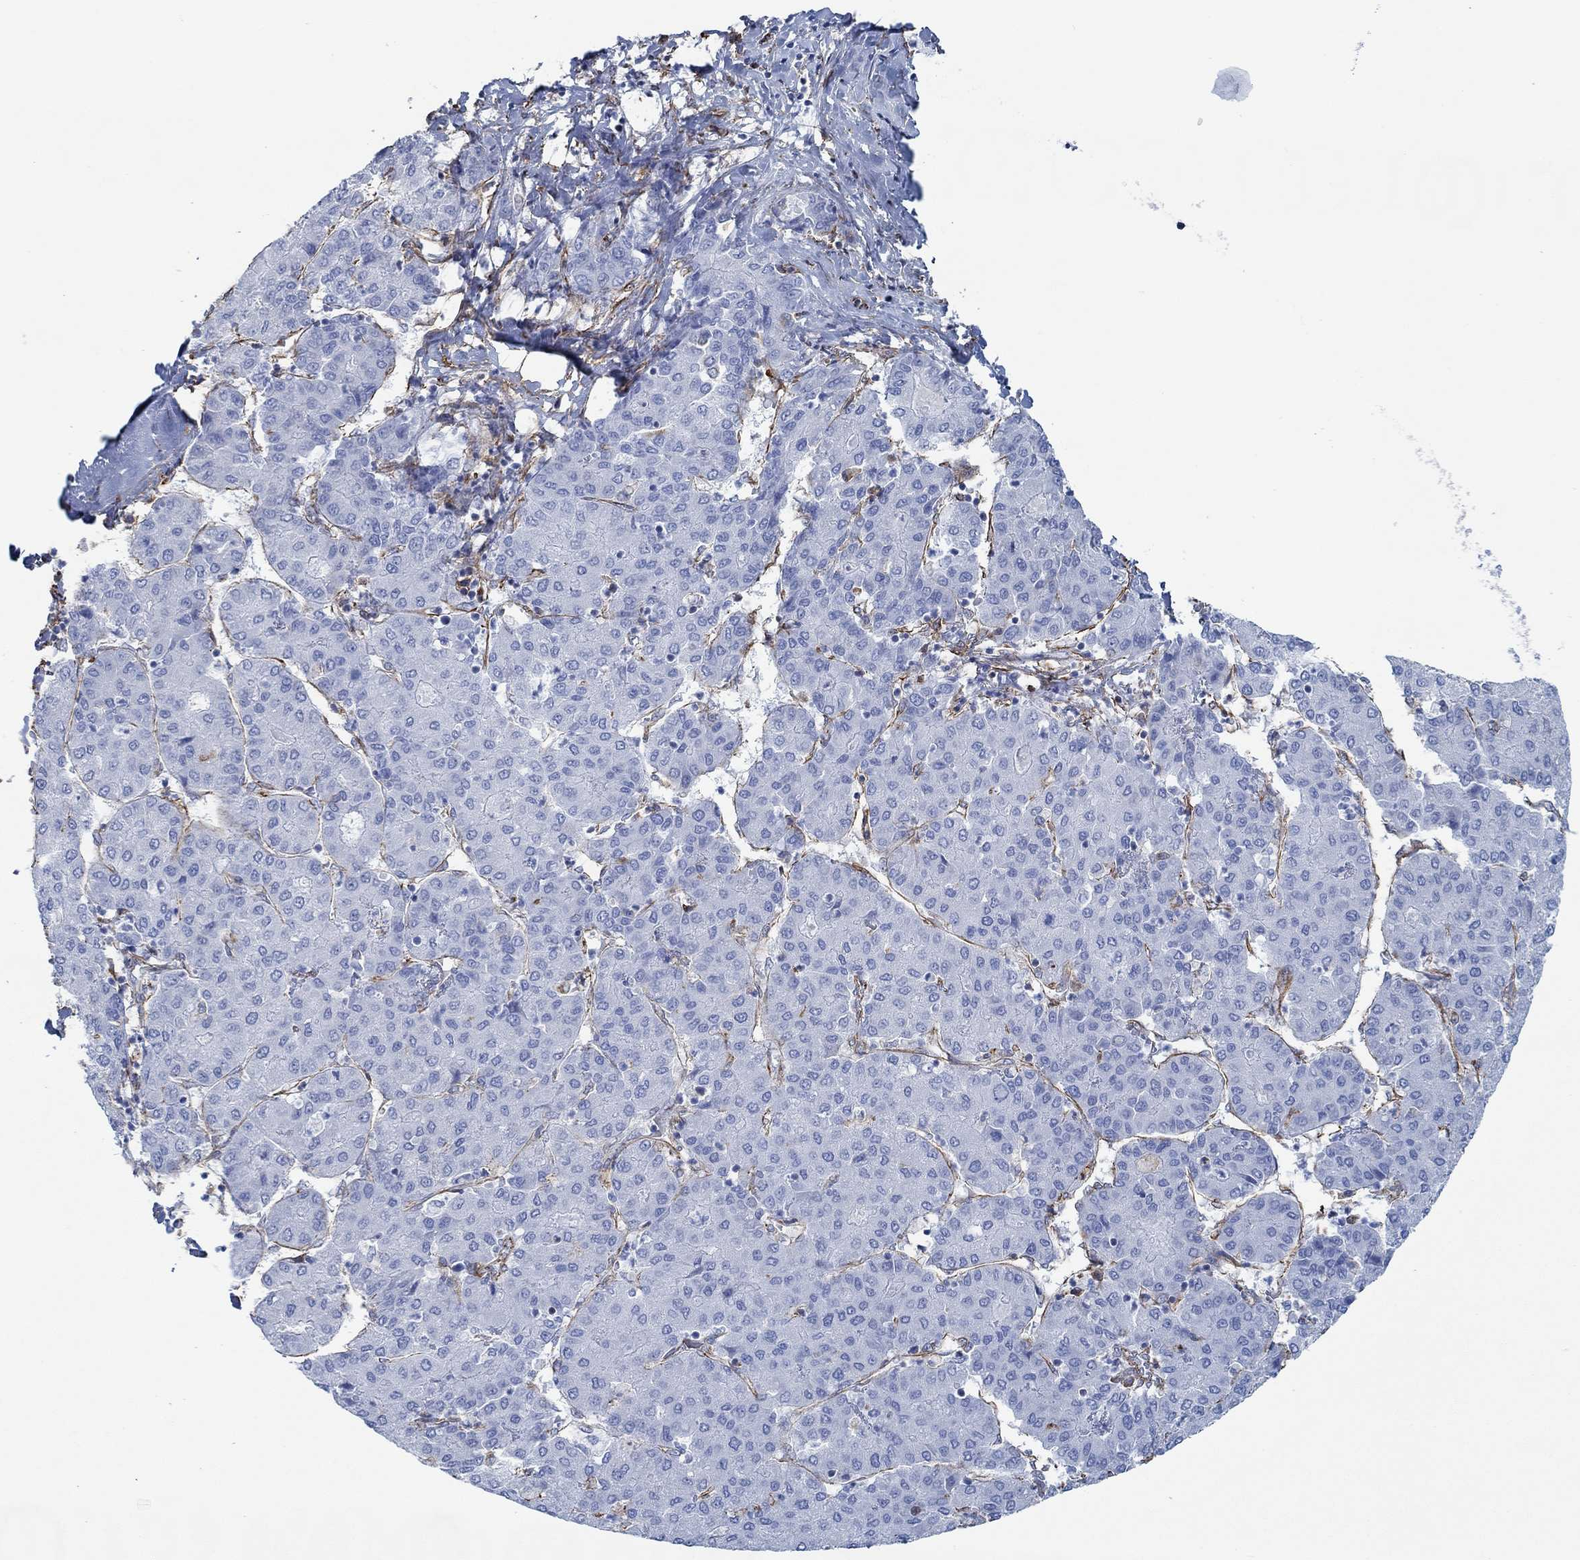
{"staining": {"intensity": "negative", "quantity": "none", "location": "none"}, "tissue": "liver cancer", "cell_type": "Tumor cells", "image_type": "cancer", "snomed": [{"axis": "morphology", "description": "Carcinoma, Hepatocellular, NOS"}, {"axis": "topography", "description": "Liver"}], "caption": "The immunohistochemistry photomicrograph has no significant staining in tumor cells of liver cancer (hepatocellular carcinoma) tissue.", "gene": "STC2", "patient": {"sex": "male", "age": 65}}